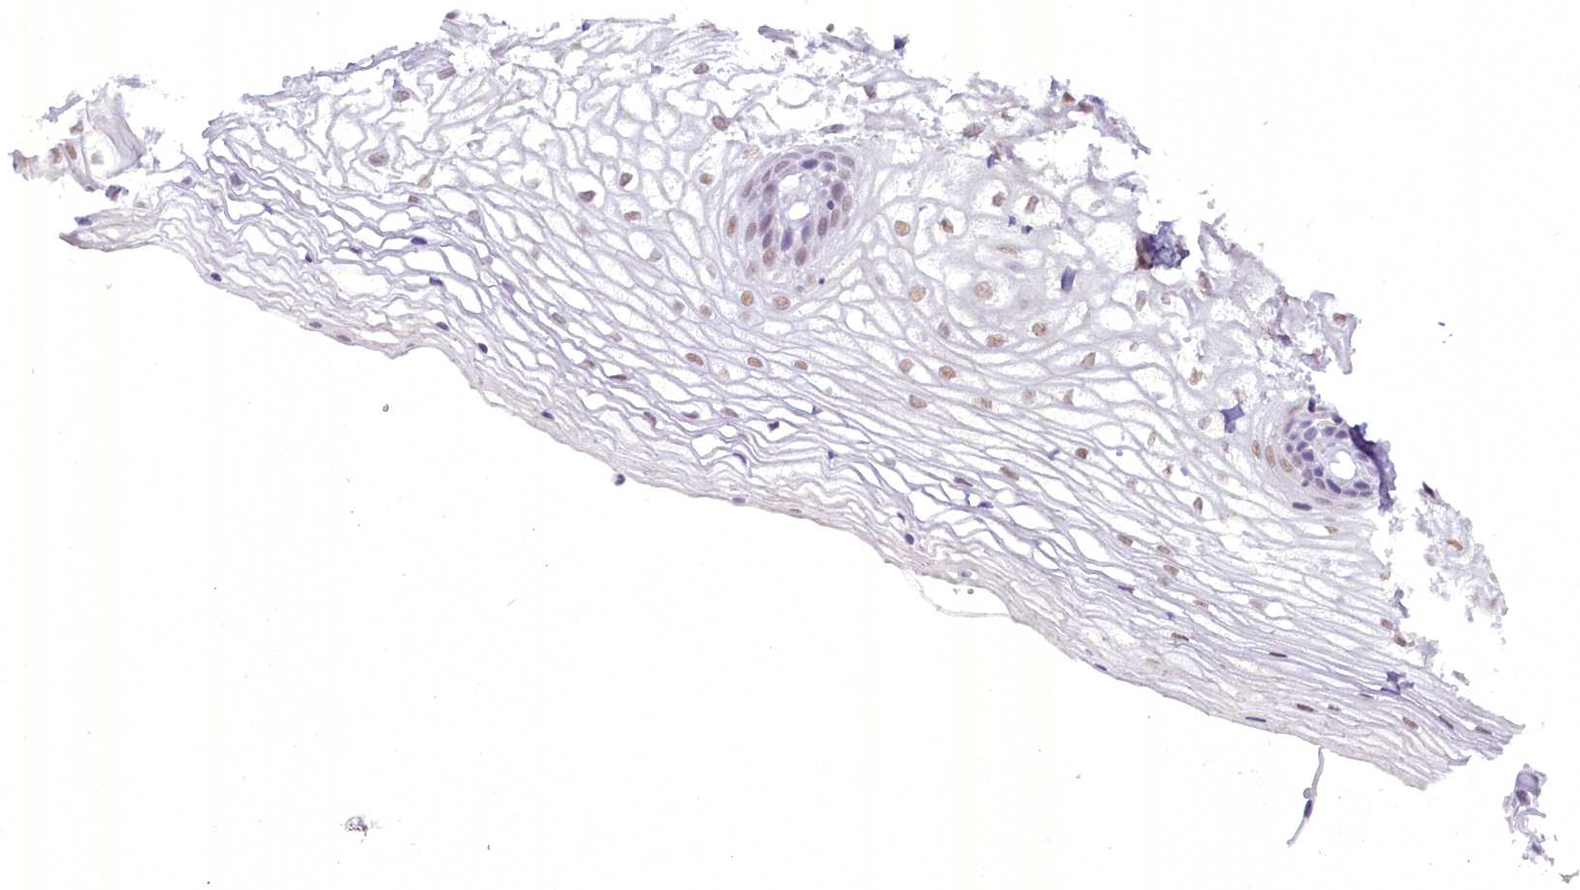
{"staining": {"intensity": "moderate", "quantity": "25%-75%", "location": "nuclear"}, "tissue": "vagina", "cell_type": "Squamous epithelial cells", "image_type": "normal", "snomed": [{"axis": "morphology", "description": "Normal tissue, NOS"}, {"axis": "topography", "description": "Vagina"}], "caption": "Moderate nuclear positivity is present in about 25%-75% of squamous epithelial cells in unremarkable vagina. (brown staining indicates protein expression, while blue staining denotes nuclei).", "gene": "NCBP1", "patient": {"sex": "female", "age": 34}}